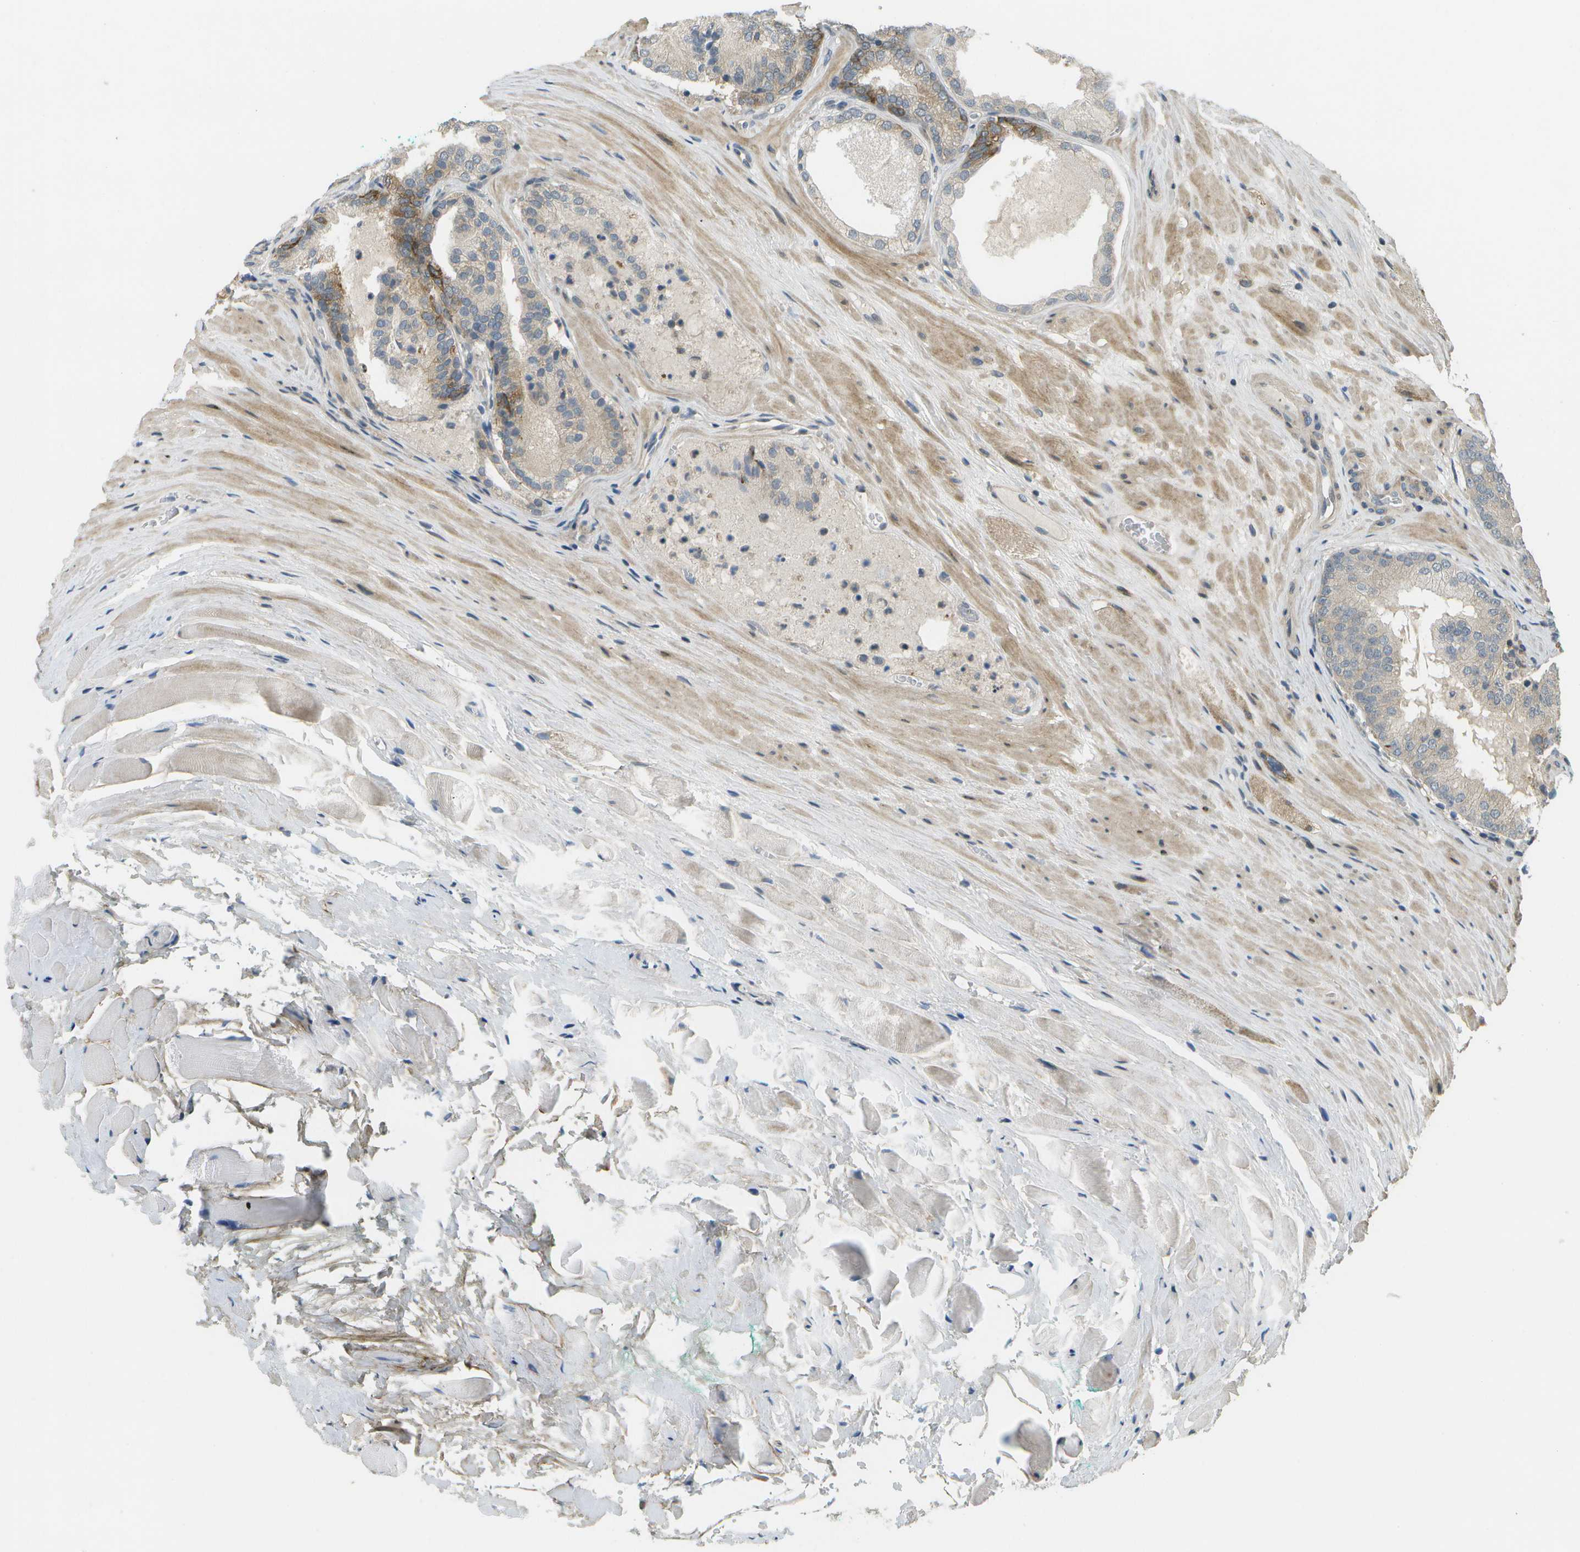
{"staining": {"intensity": "weak", "quantity": "25%-75%", "location": "cytoplasmic/membranous"}, "tissue": "prostate cancer", "cell_type": "Tumor cells", "image_type": "cancer", "snomed": [{"axis": "morphology", "description": "Adenocarcinoma, High grade"}, {"axis": "topography", "description": "Prostate"}], "caption": "Adenocarcinoma (high-grade) (prostate) stained with a protein marker demonstrates weak staining in tumor cells.", "gene": "WNK2", "patient": {"sex": "male", "age": 59}}